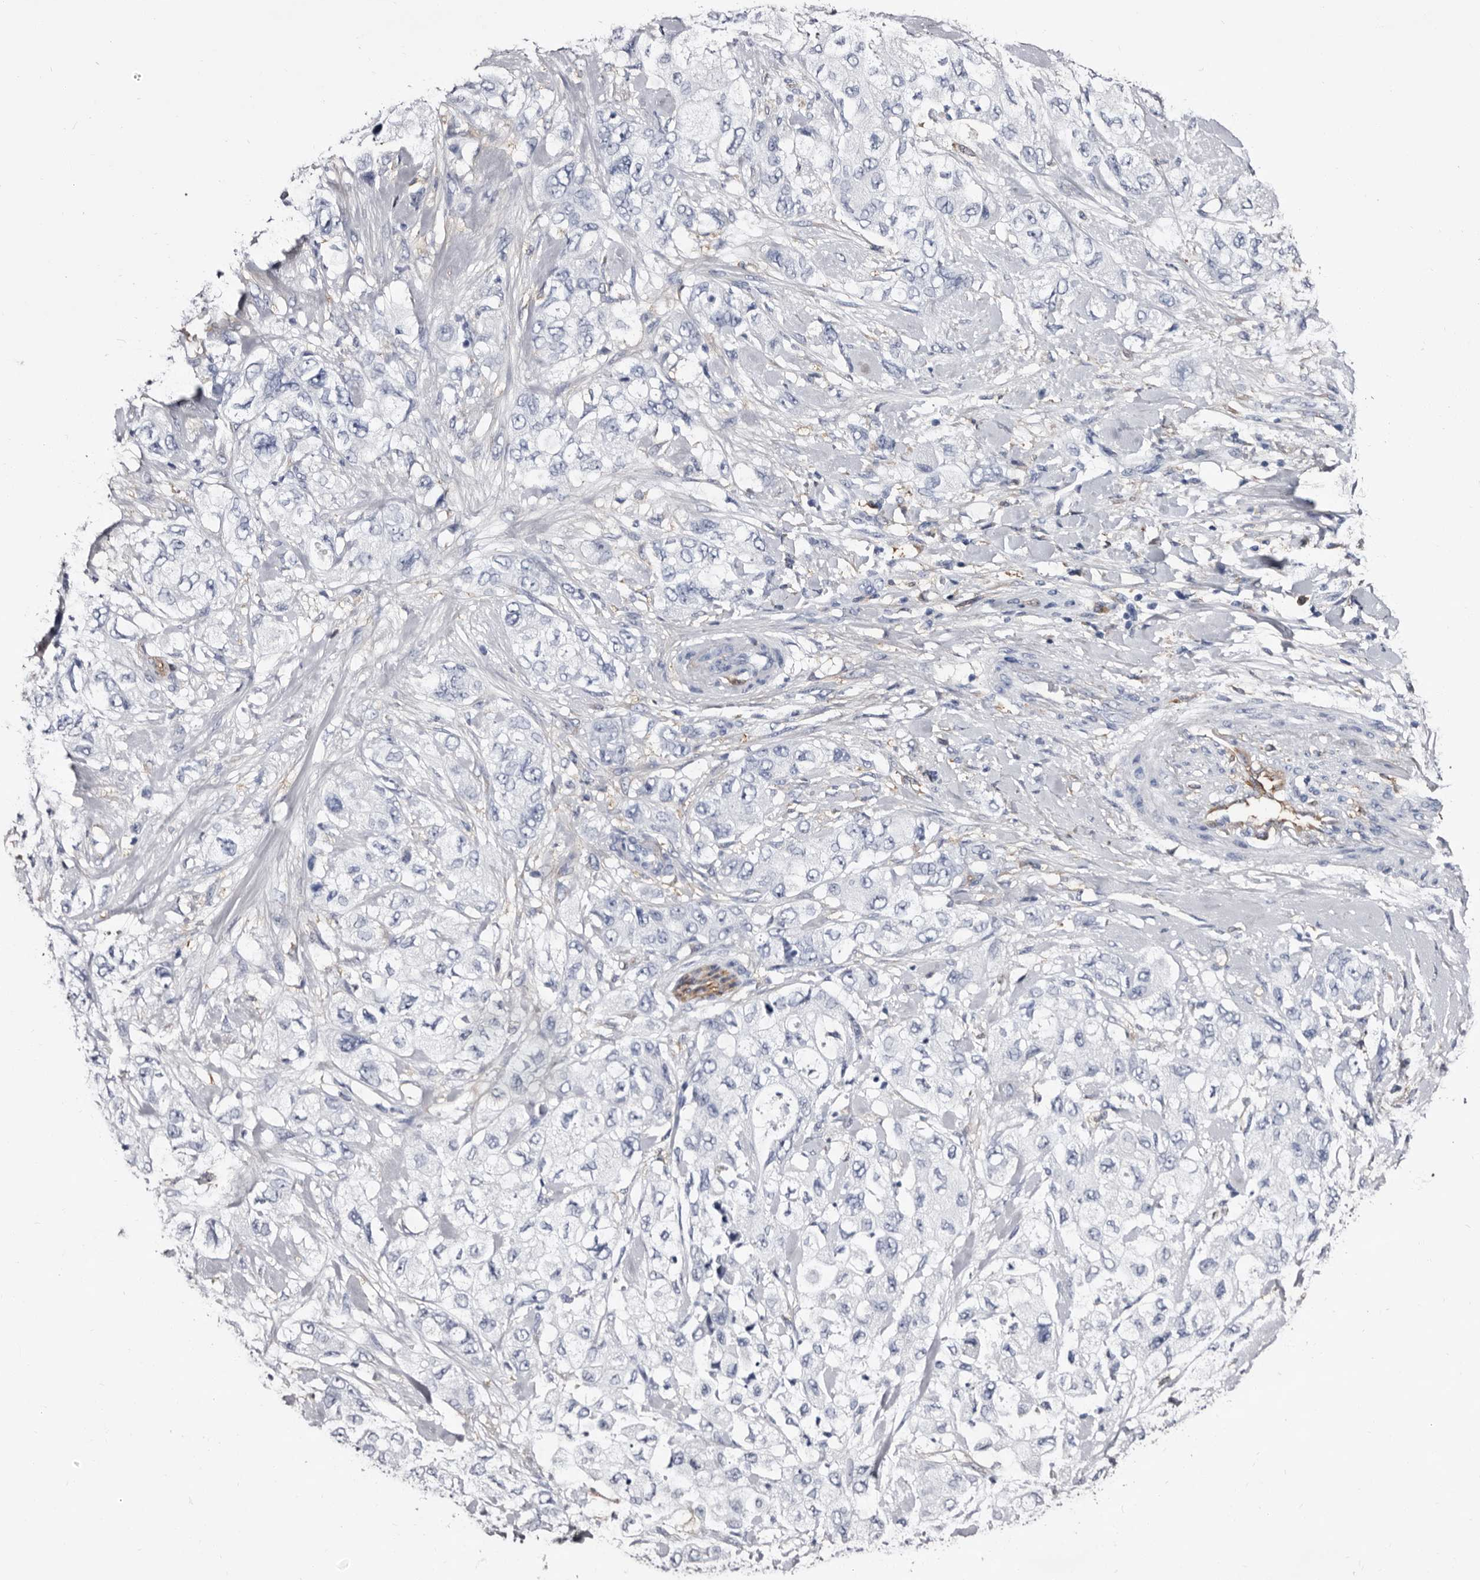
{"staining": {"intensity": "negative", "quantity": "none", "location": "none"}, "tissue": "pancreatic cancer", "cell_type": "Tumor cells", "image_type": "cancer", "snomed": [{"axis": "morphology", "description": "Adenocarcinoma, NOS"}, {"axis": "topography", "description": "Pancreas"}], "caption": "Pancreatic cancer stained for a protein using immunohistochemistry (IHC) reveals no positivity tumor cells.", "gene": "EPB41L3", "patient": {"sex": "female", "age": 73}}